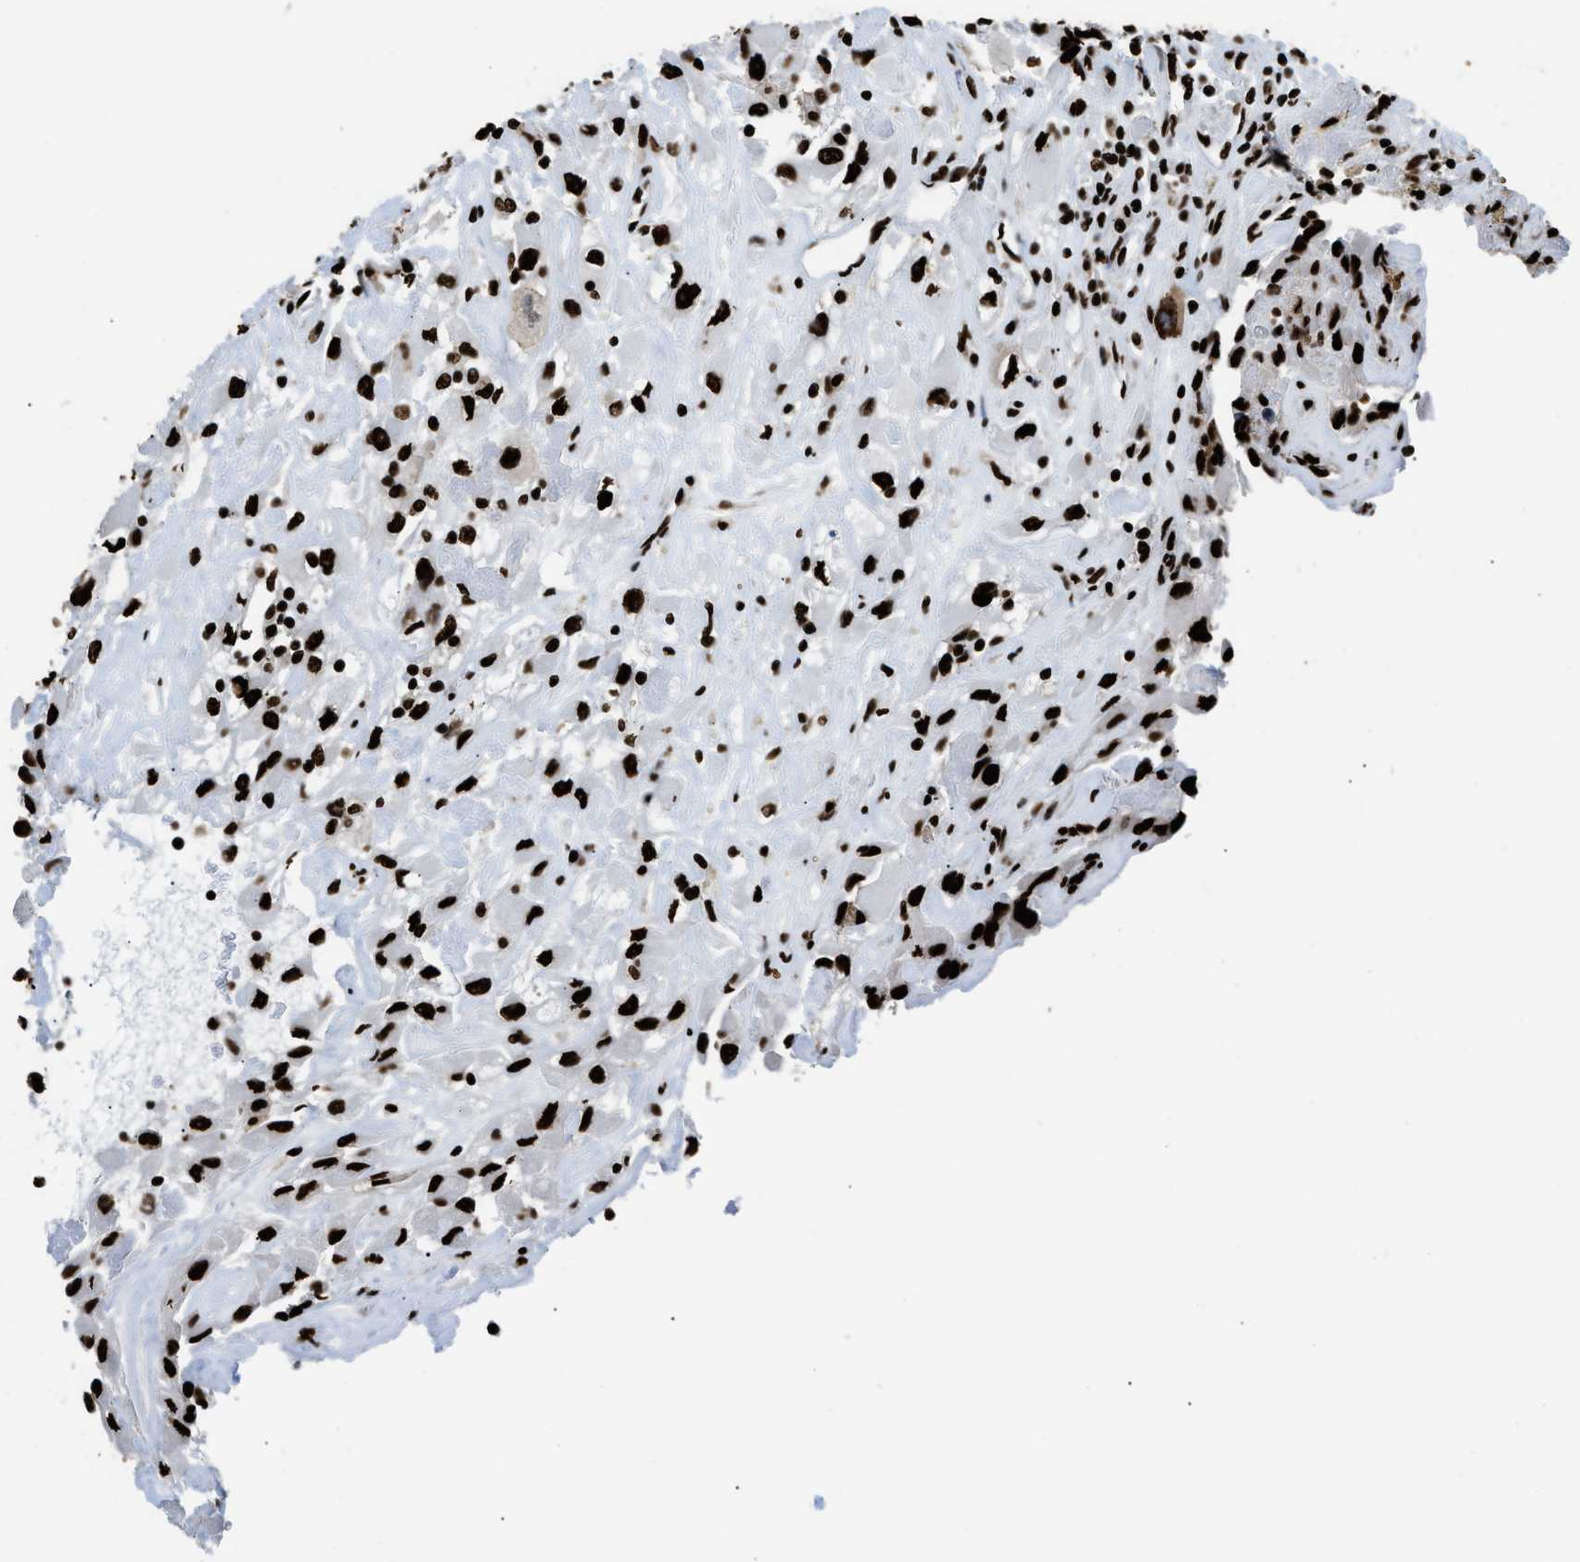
{"staining": {"intensity": "strong", "quantity": ">75%", "location": "nuclear"}, "tissue": "renal cancer", "cell_type": "Tumor cells", "image_type": "cancer", "snomed": [{"axis": "morphology", "description": "Adenocarcinoma, NOS"}, {"axis": "topography", "description": "Kidney"}], "caption": "Adenocarcinoma (renal) stained with a protein marker displays strong staining in tumor cells.", "gene": "HNRNPM", "patient": {"sex": "female", "age": 52}}